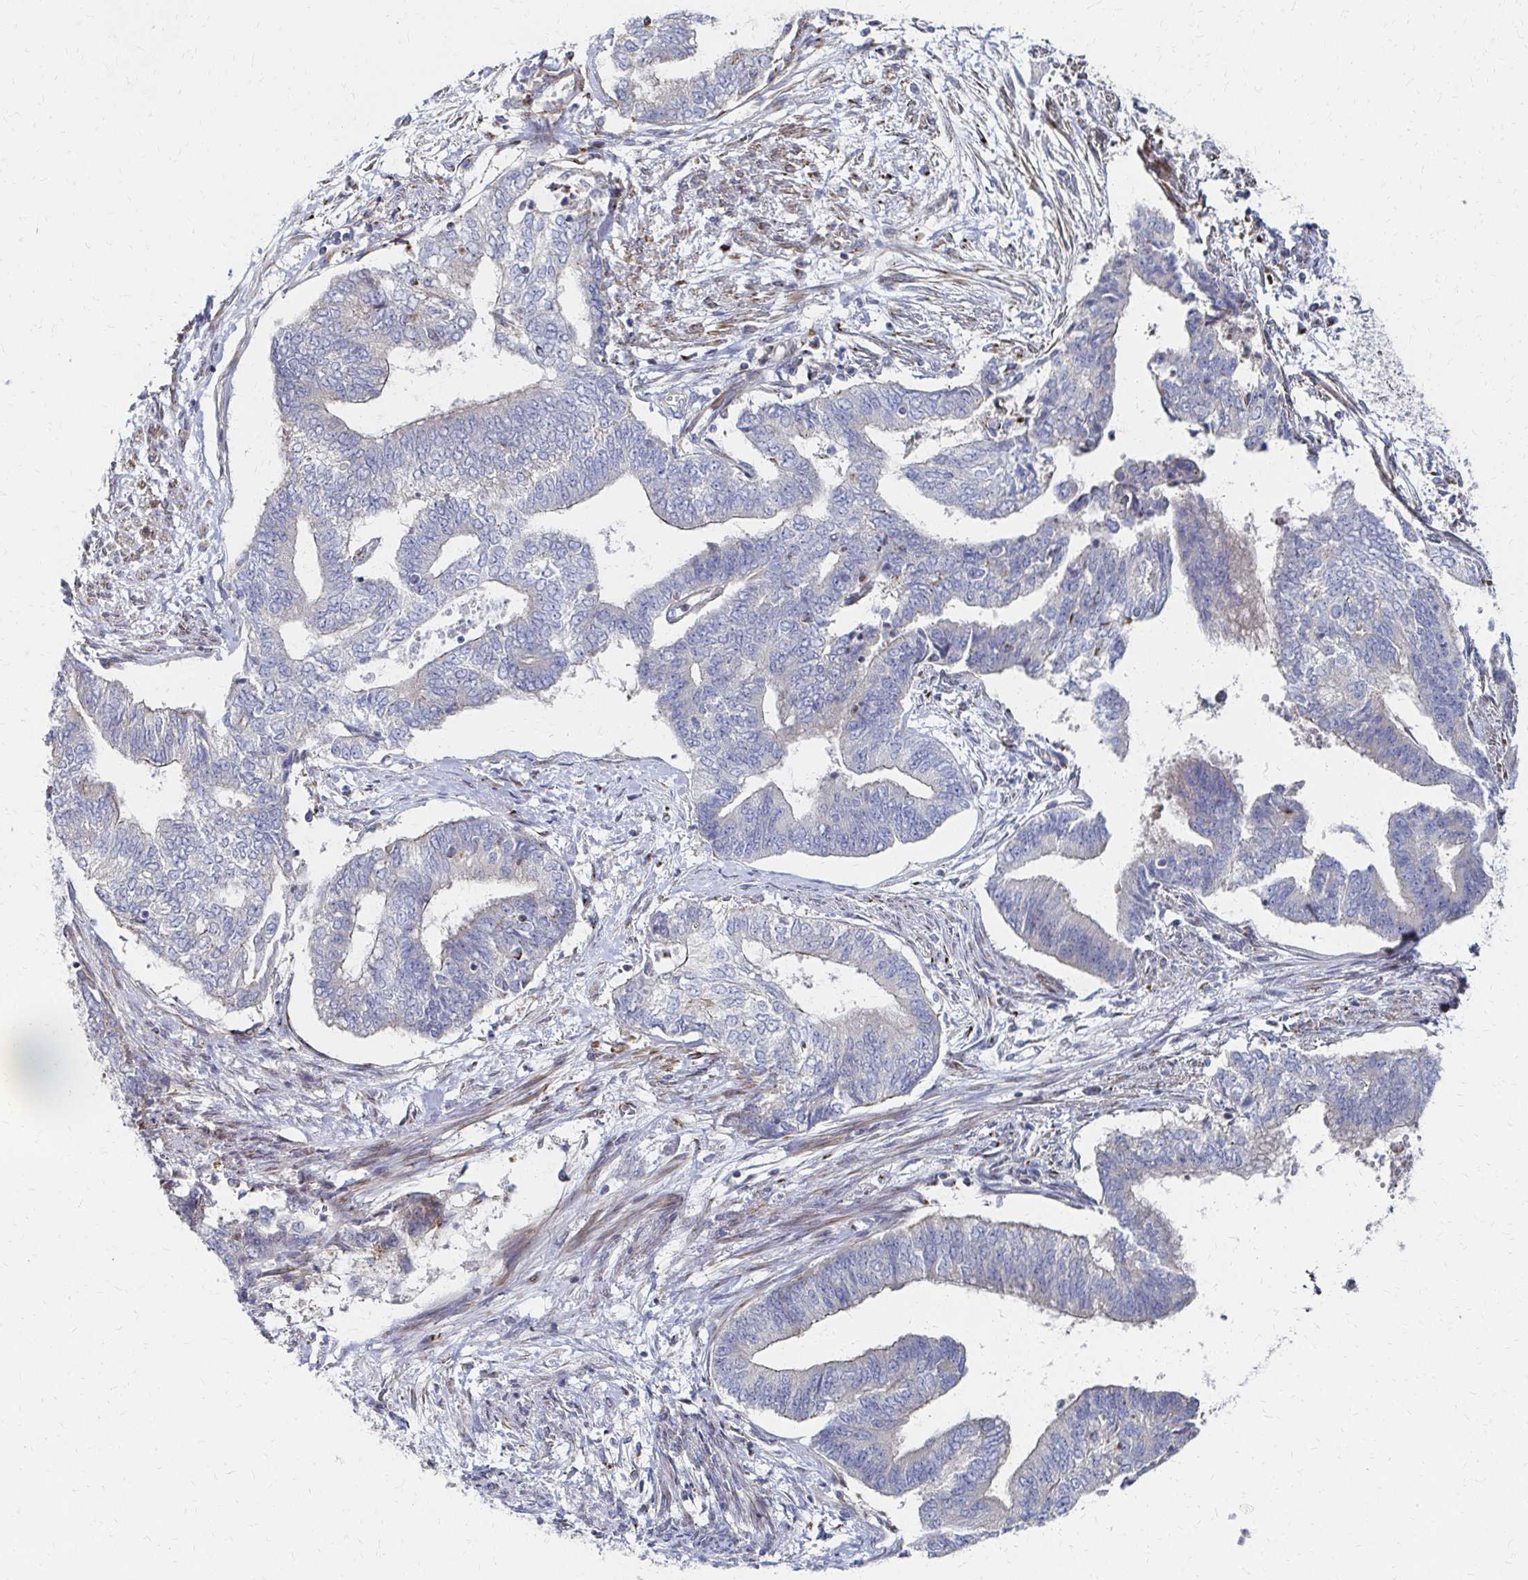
{"staining": {"intensity": "negative", "quantity": "none", "location": "none"}, "tissue": "endometrial cancer", "cell_type": "Tumor cells", "image_type": "cancer", "snomed": [{"axis": "morphology", "description": "Adenocarcinoma, NOS"}, {"axis": "topography", "description": "Endometrium"}], "caption": "Immunohistochemistry (IHC) of endometrial adenocarcinoma exhibits no staining in tumor cells. (DAB IHC visualized using brightfield microscopy, high magnification).", "gene": "MAN1A1", "patient": {"sex": "female", "age": 65}}